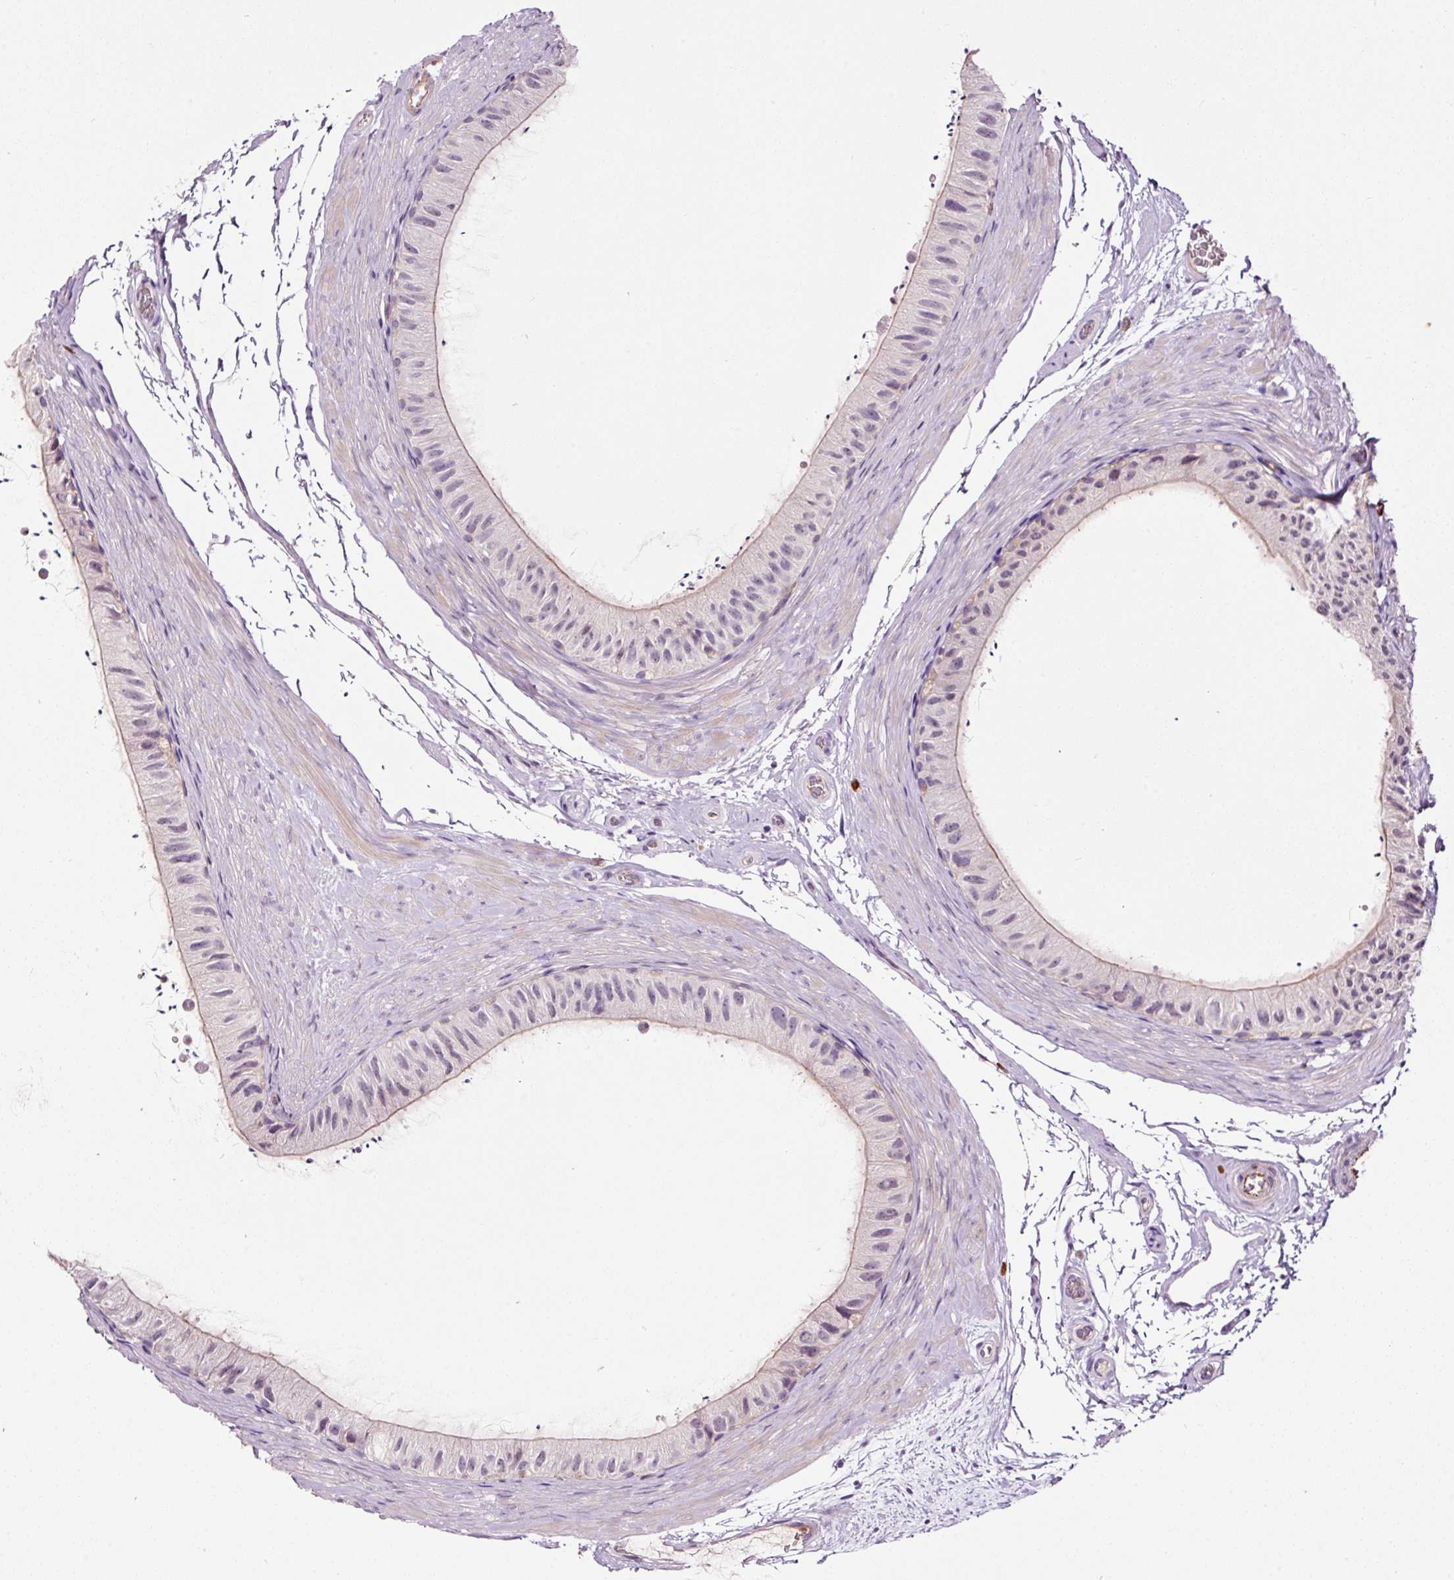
{"staining": {"intensity": "negative", "quantity": "none", "location": "none"}, "tissue": "epididymis", "cell_type": "Glandular cells", "image_type": "normal", "snomed": [{"axis": "morphology", "description": "Normal tissue, NOS"}, {"axis": "topography", "description": "Epididymis"}], "caption": "Histopathology image shows no protein positivity in glandular cells of unremarkable epididymis. (Immunohistochemistry, brightfield microscopy, high magnification).", "gene": "ABCB4", "patient": {"sex": "male", "age": 55}}